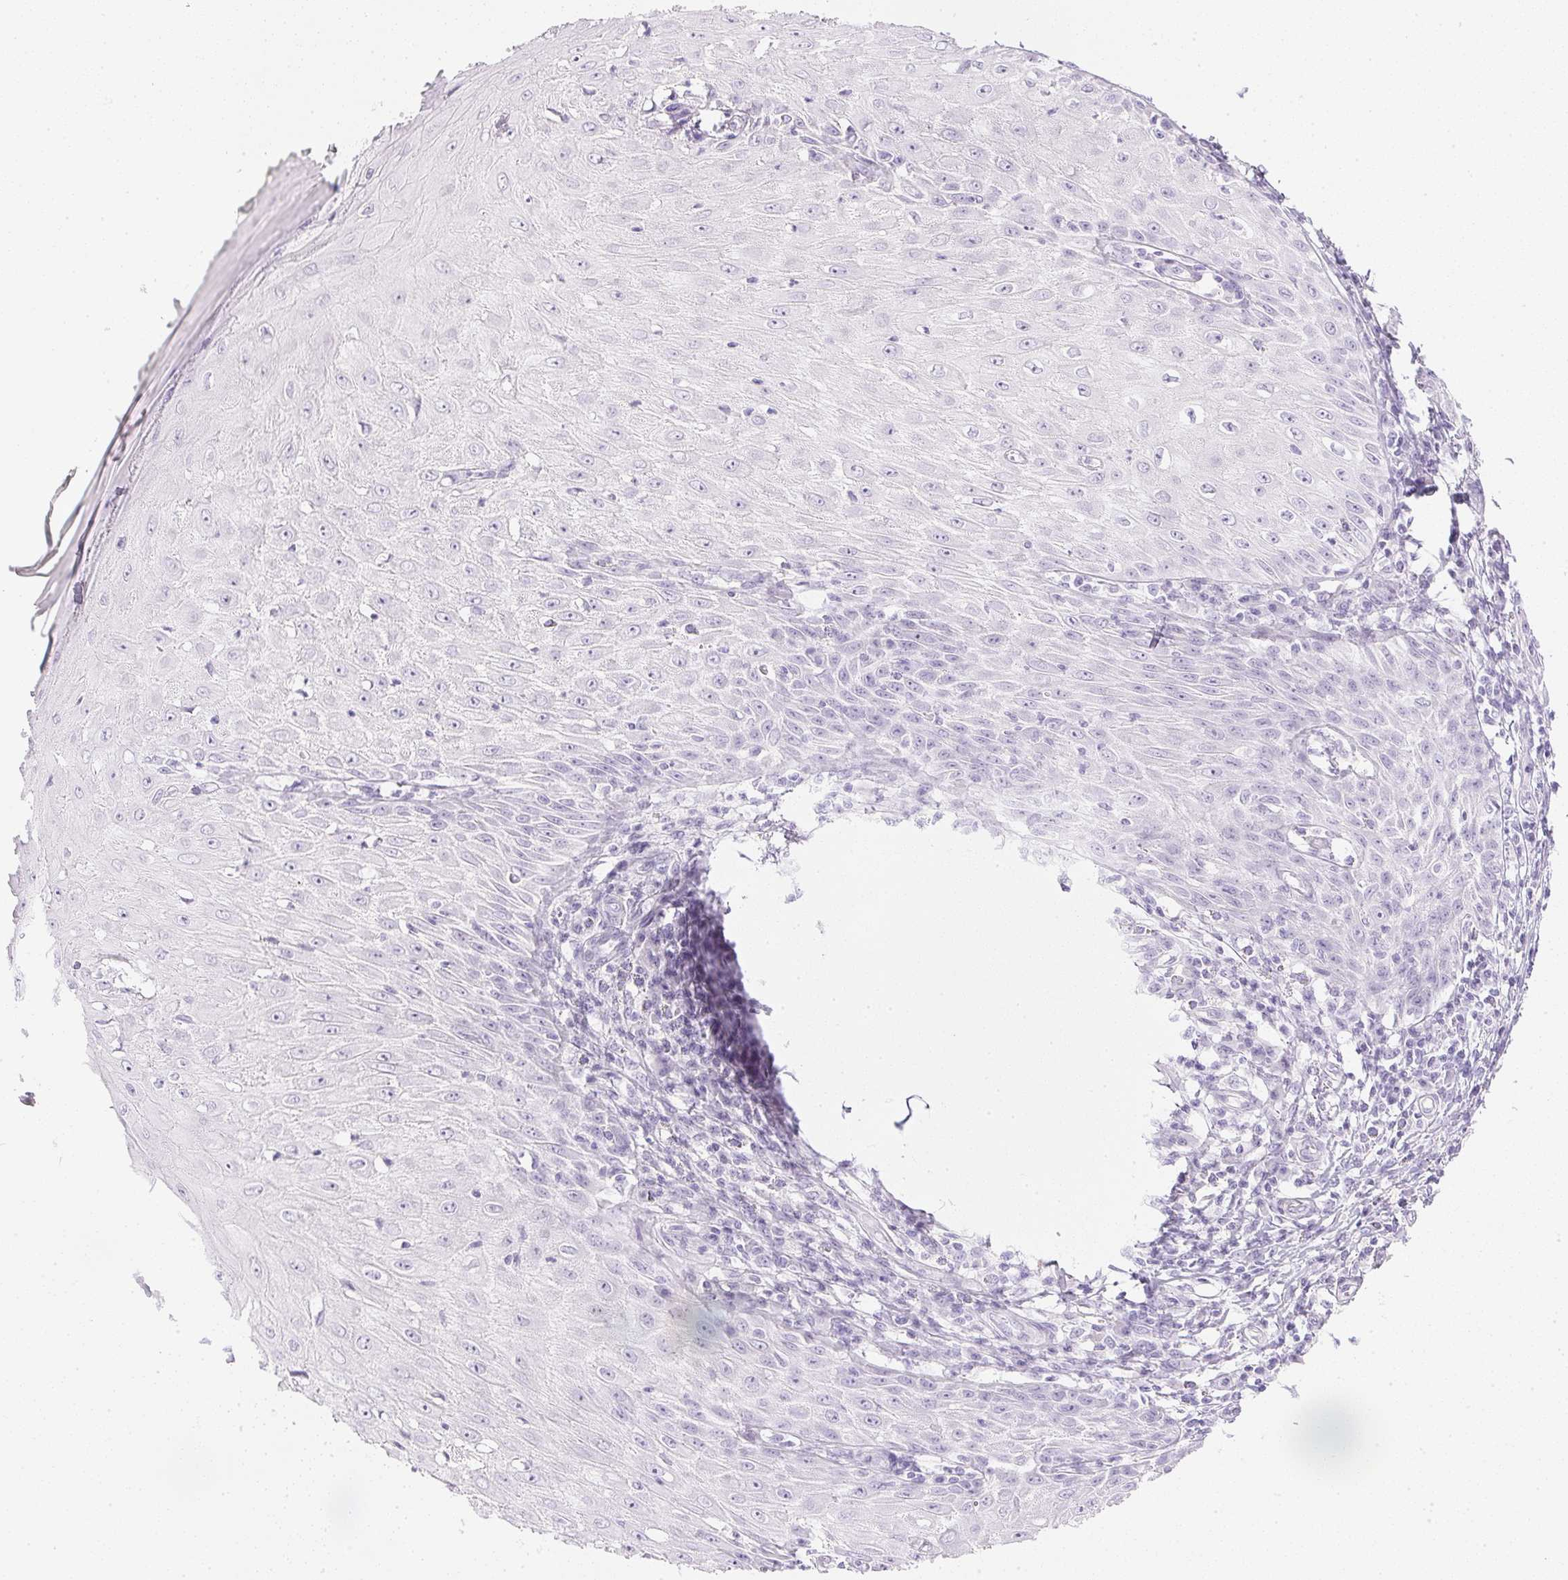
{"staining": {"intensity": "negative", "quantity": "none", "location": "none"}, "tissue": "skin cancer", "cell_type": "Tumor cells", "image_type": "cancer", "snomed": [{"axis": "morphology", "description": "Squamous cell carcinoma, NOS"}, {"axis": "topography", "description": "Skin"}], "caption": "Skin cancer (squamous cell carcinoma) stained for a protein using immunohistochemistry shows no staining tumor cells.", "gene": "CPB1", "patient": {"sex": "female", "age": 73}}